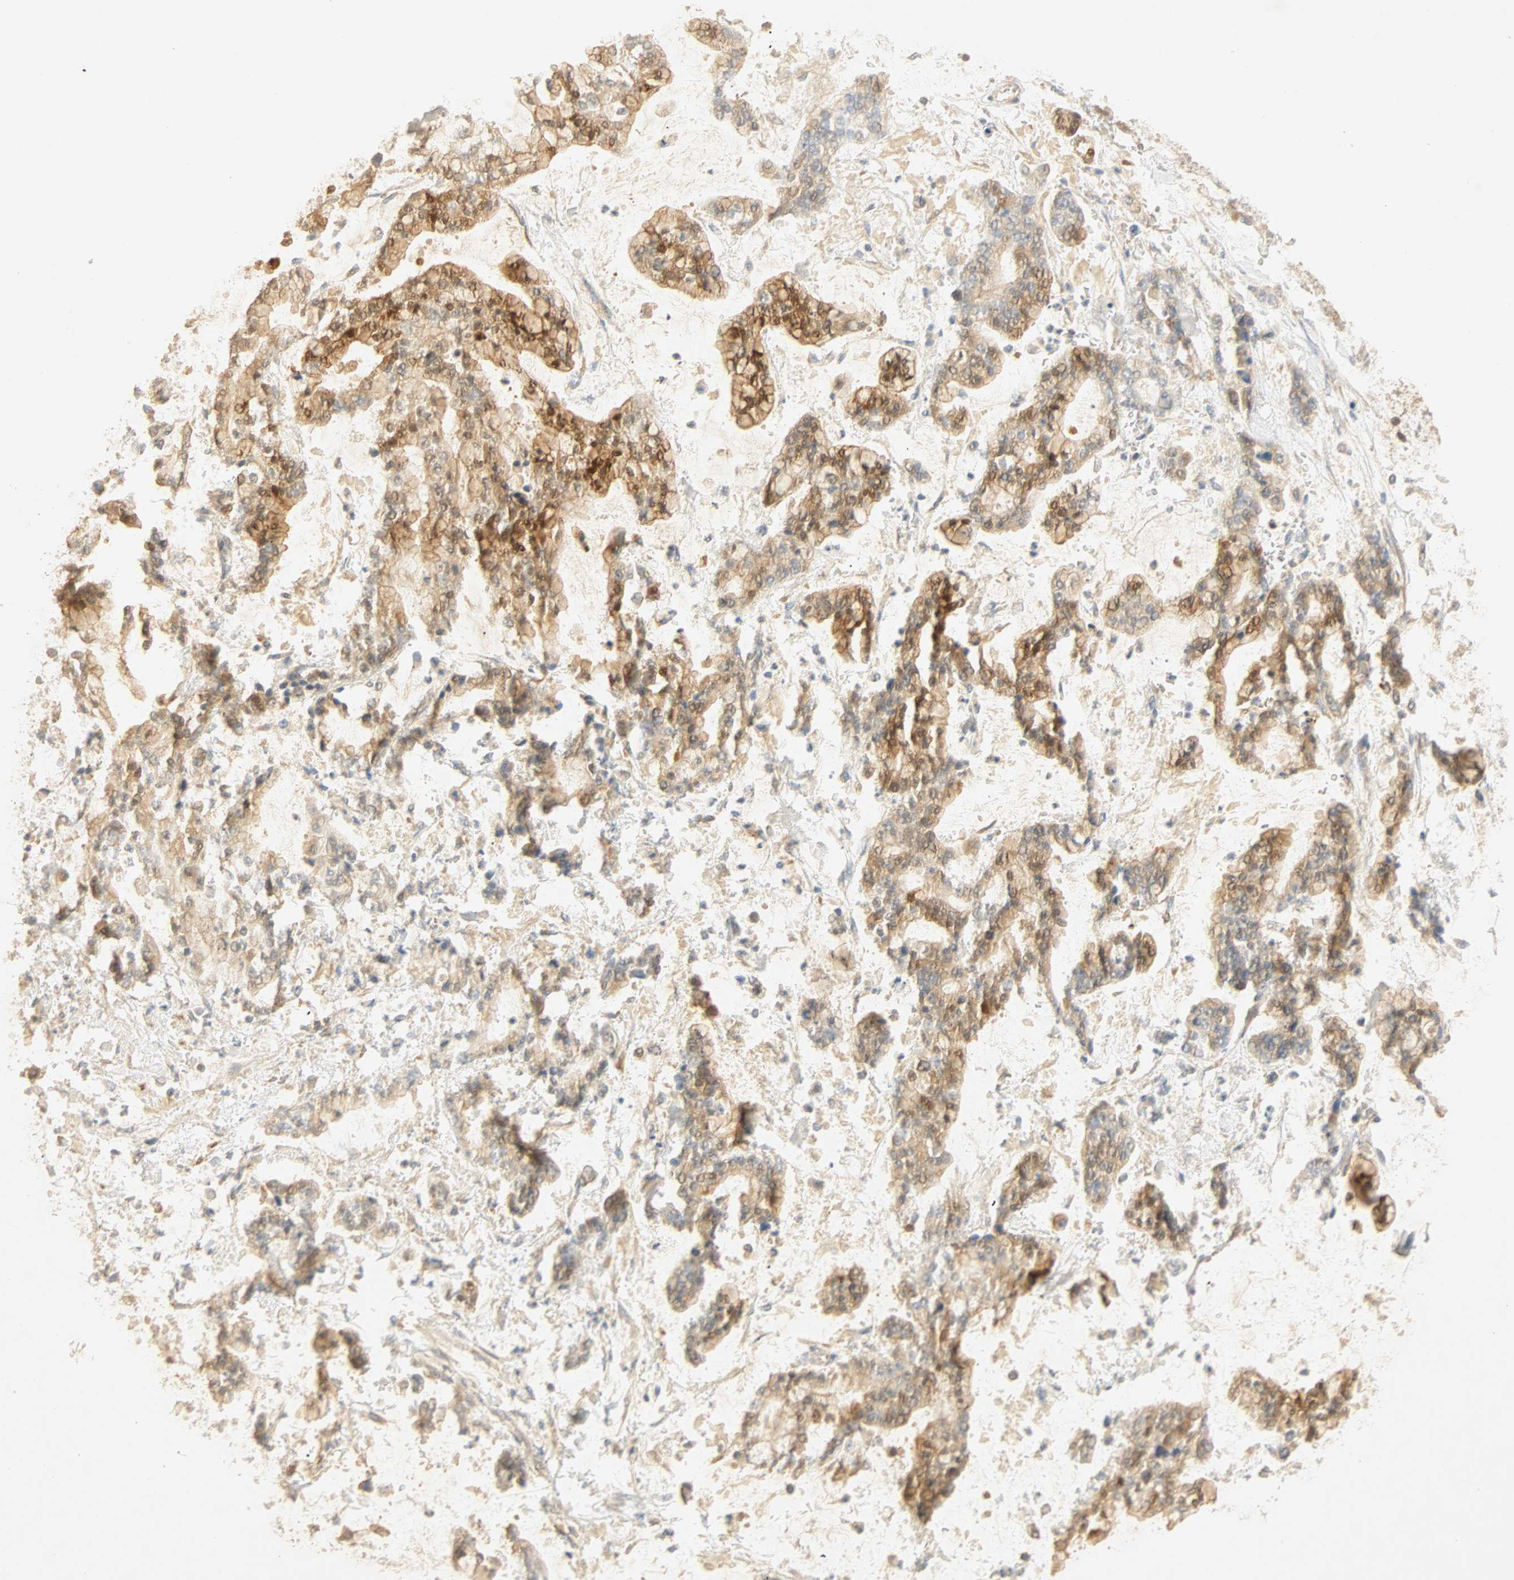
{"staining": {"intensity": "strong", "quantity": ">75%", "location": "cytoplasmic/membranous"}, "tissue": "stomach cancer", "cell_type": "Tumor cells", "image_type": "cancer", "snomed": [{"axis": "morphology", "description": "Normal tissue, NOS"}, {"axis": "morphology", "description": "Adenocarcinoma, NOS"}, {"axis": "topography", "description": "Stomach, upper"}, {"axis": "topography", "description": "Stomach"}], "caption": "This is a photomicrograph of immunohistochemistry staining of stomach cancer (adenocarcinoma), which shows strong positivity in the cytoplasmic/membranous of tumor cells.", "gene": "SELENBP1", "patient": {"sex": "male", "age": 76}}